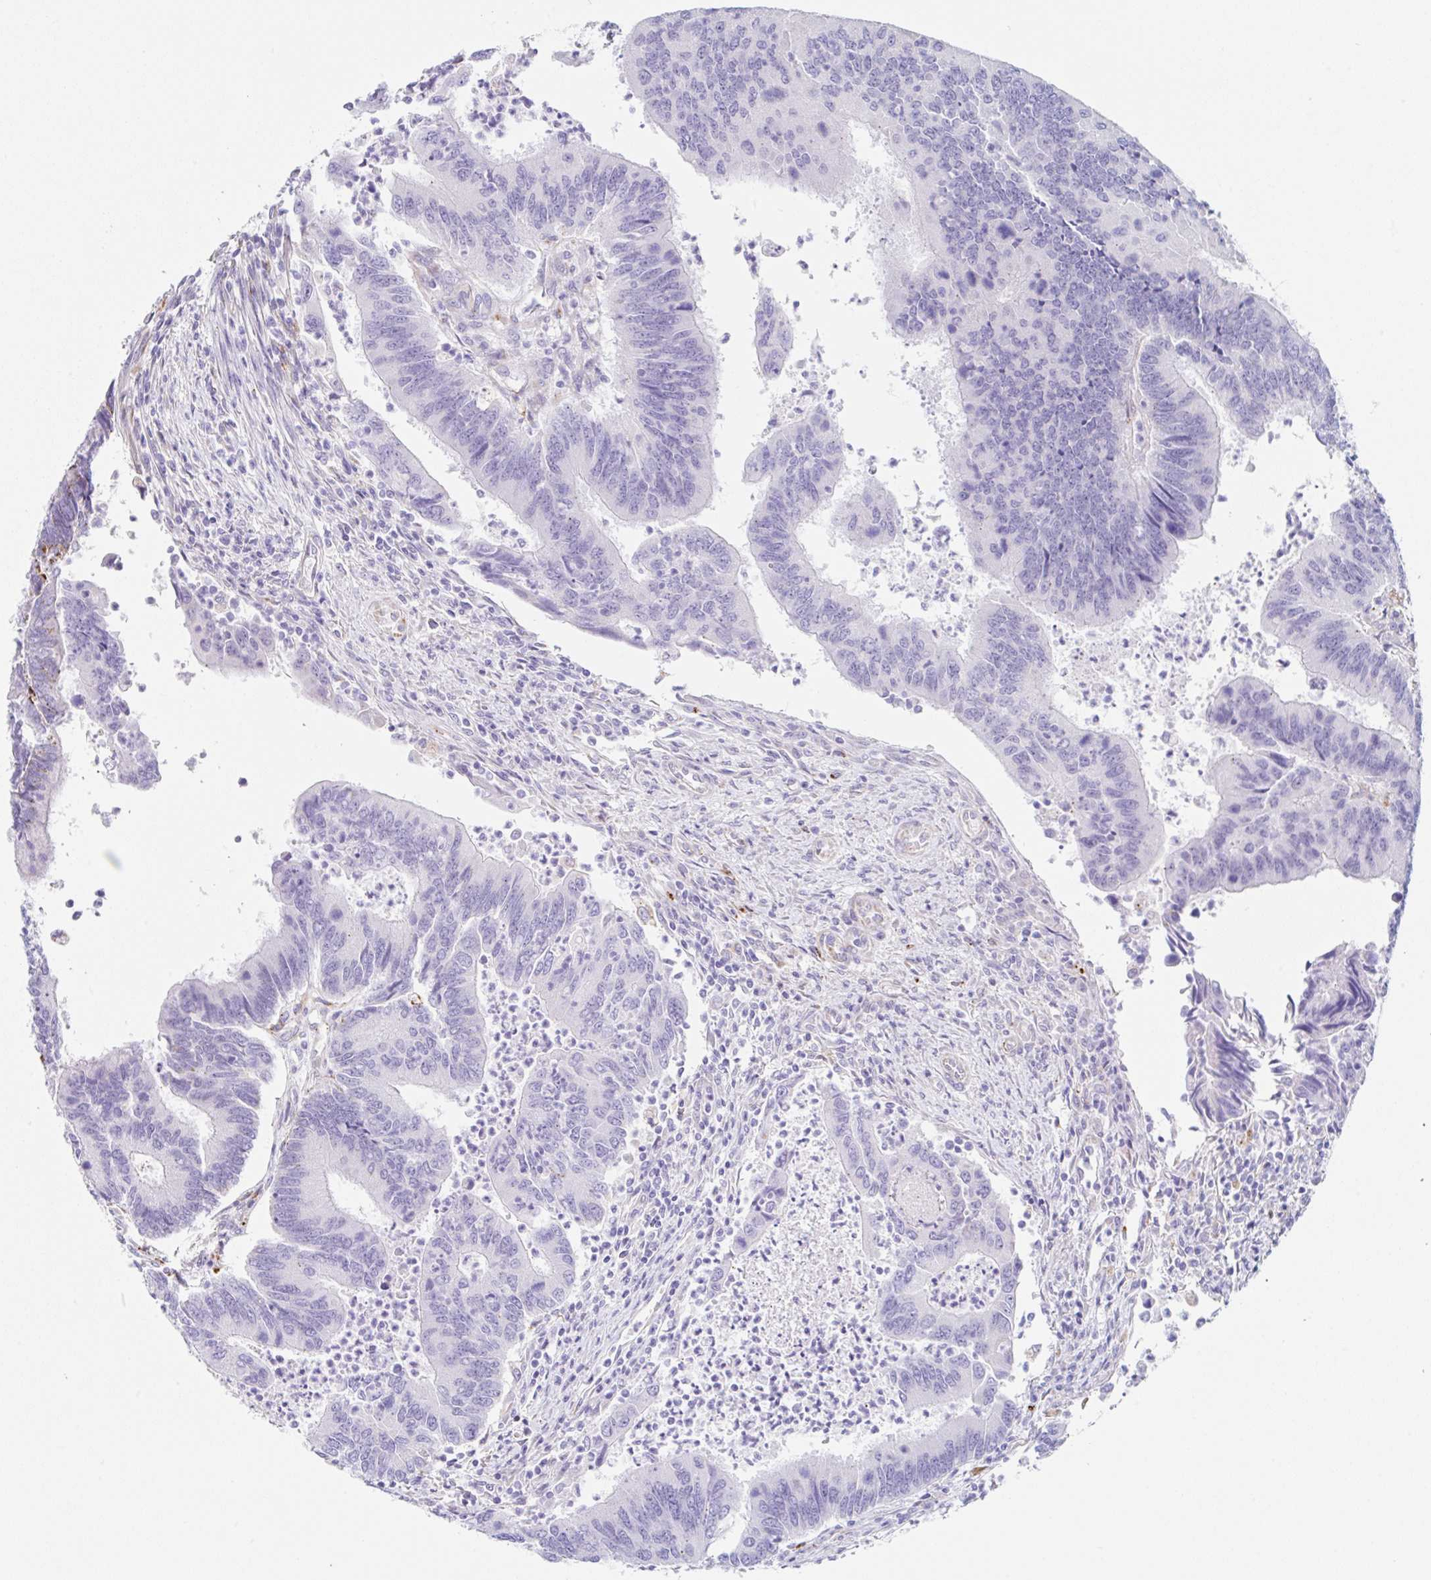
{"staining": {"intensity": "negative", "quantity": "none", "location": "none"}, "tissue": "colorectal cancer", "cell_type": "Tumor cells", "image_type": "cancer", "snomed": [{"axis": "morphology", "description": "Adenocarcinoma, NOS"}, {"axis": "topography", "description": "Colon"}], "caption": "This is an immunohistochemistry image of colorectal adenocarcinoma. There is no staining in tumor cells.", "gene": "DKK4", "patient": {"sex": "female", "age": 67}}